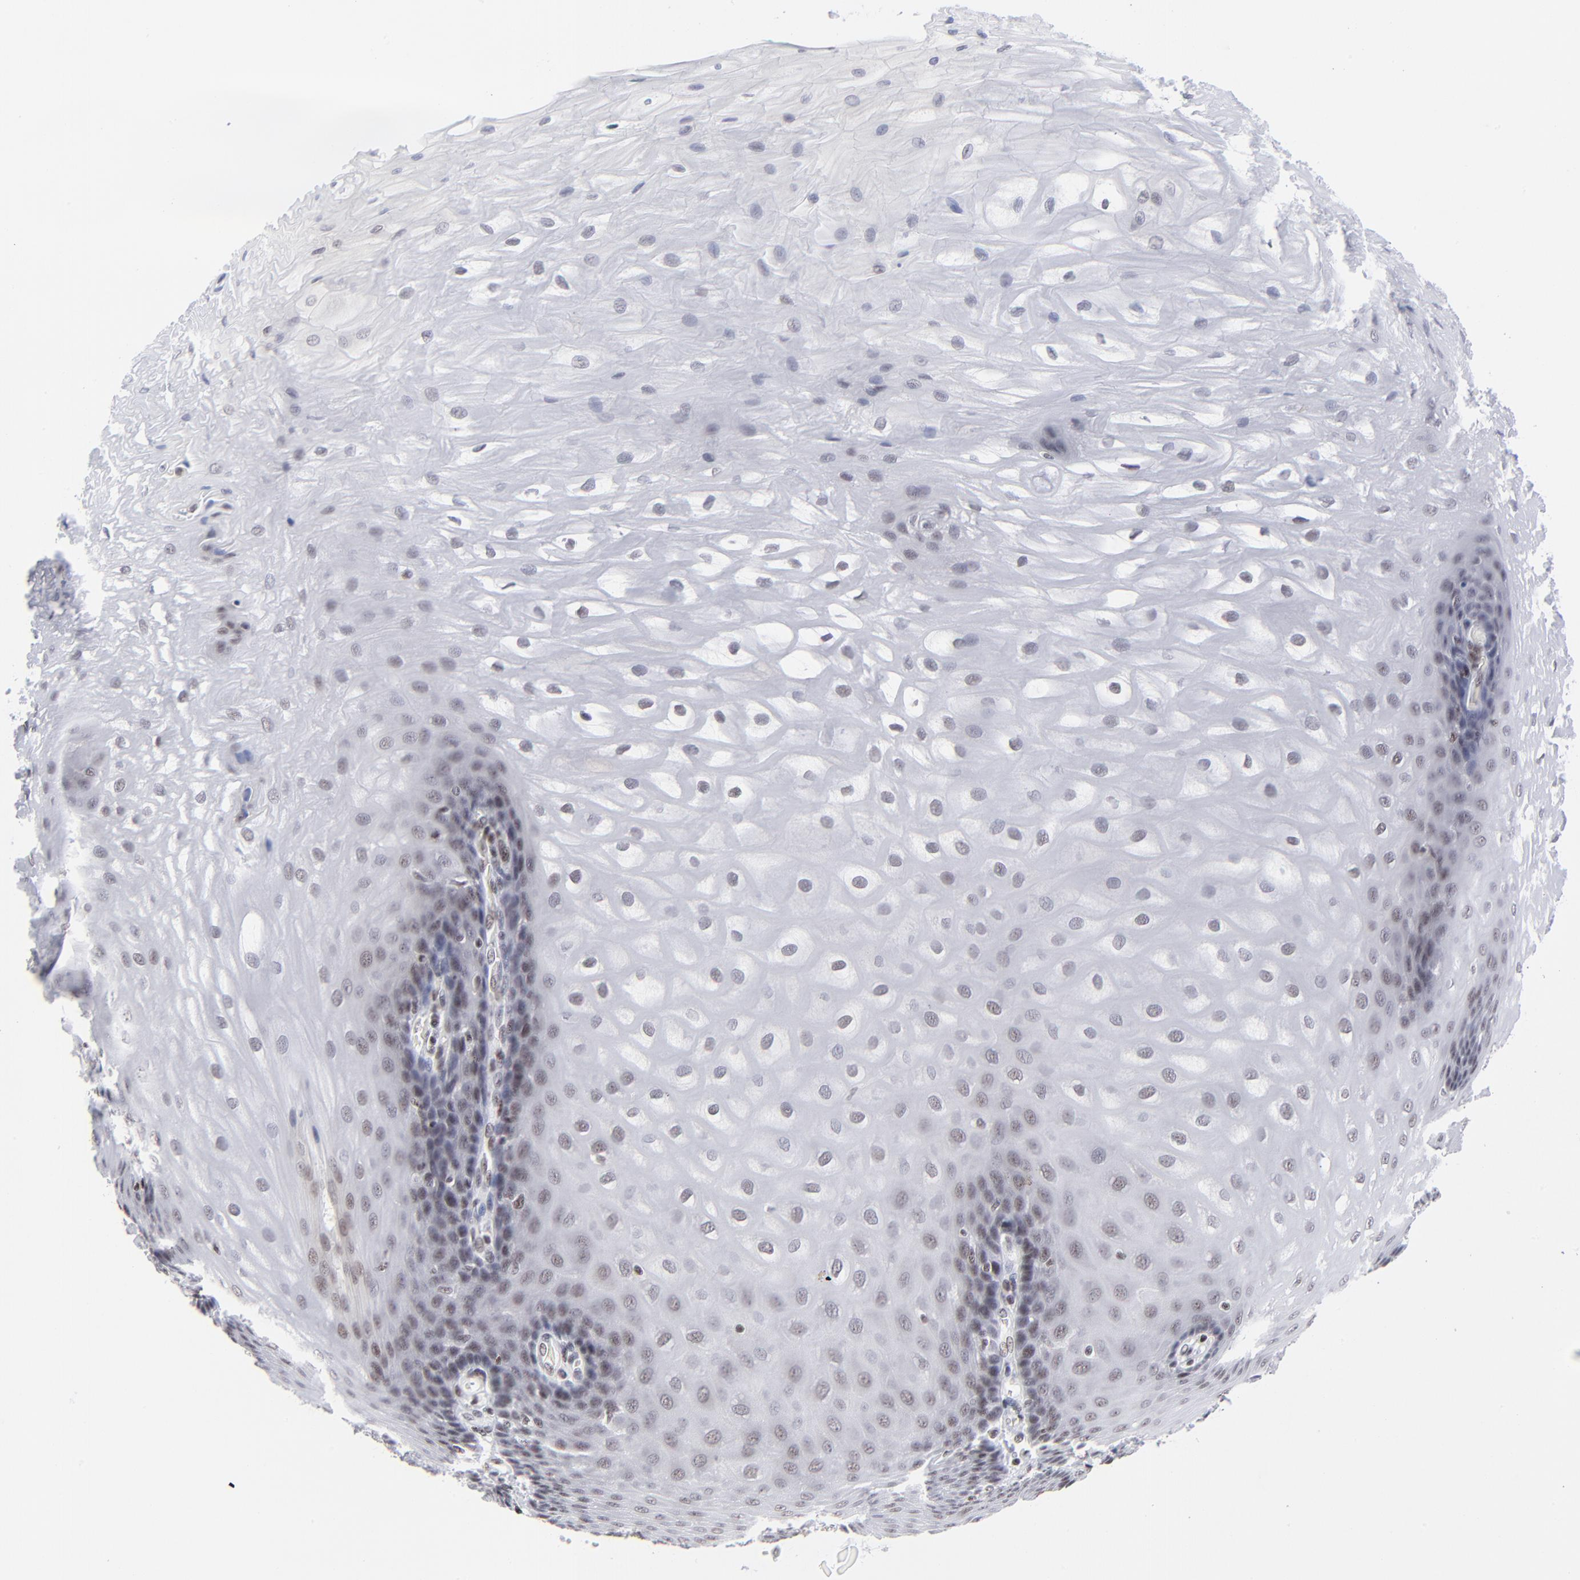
{"staining": {"intensity": "weak", "quantity": "<25%", "location": "nuclear"}, "tissue": "esophagus", "cell_type": "Squamous epithelial cells", "image_type": "normal", "snomed": [{"axis": "morphology", "description": "Normal tissue, NOS"}, {"axis": "morphology", "description": "Adenocarcinoma, NOS"}, {"axis": "topography", "description": "Esophagus"}, {"axis": "topography", "description": "Stomach"}], "caption": "Histopathology image shows no protein expression in squamous epithelial cells of benign esophagus.", "gene": "SP2", "patient": {"sex": "male", "age": 62}}